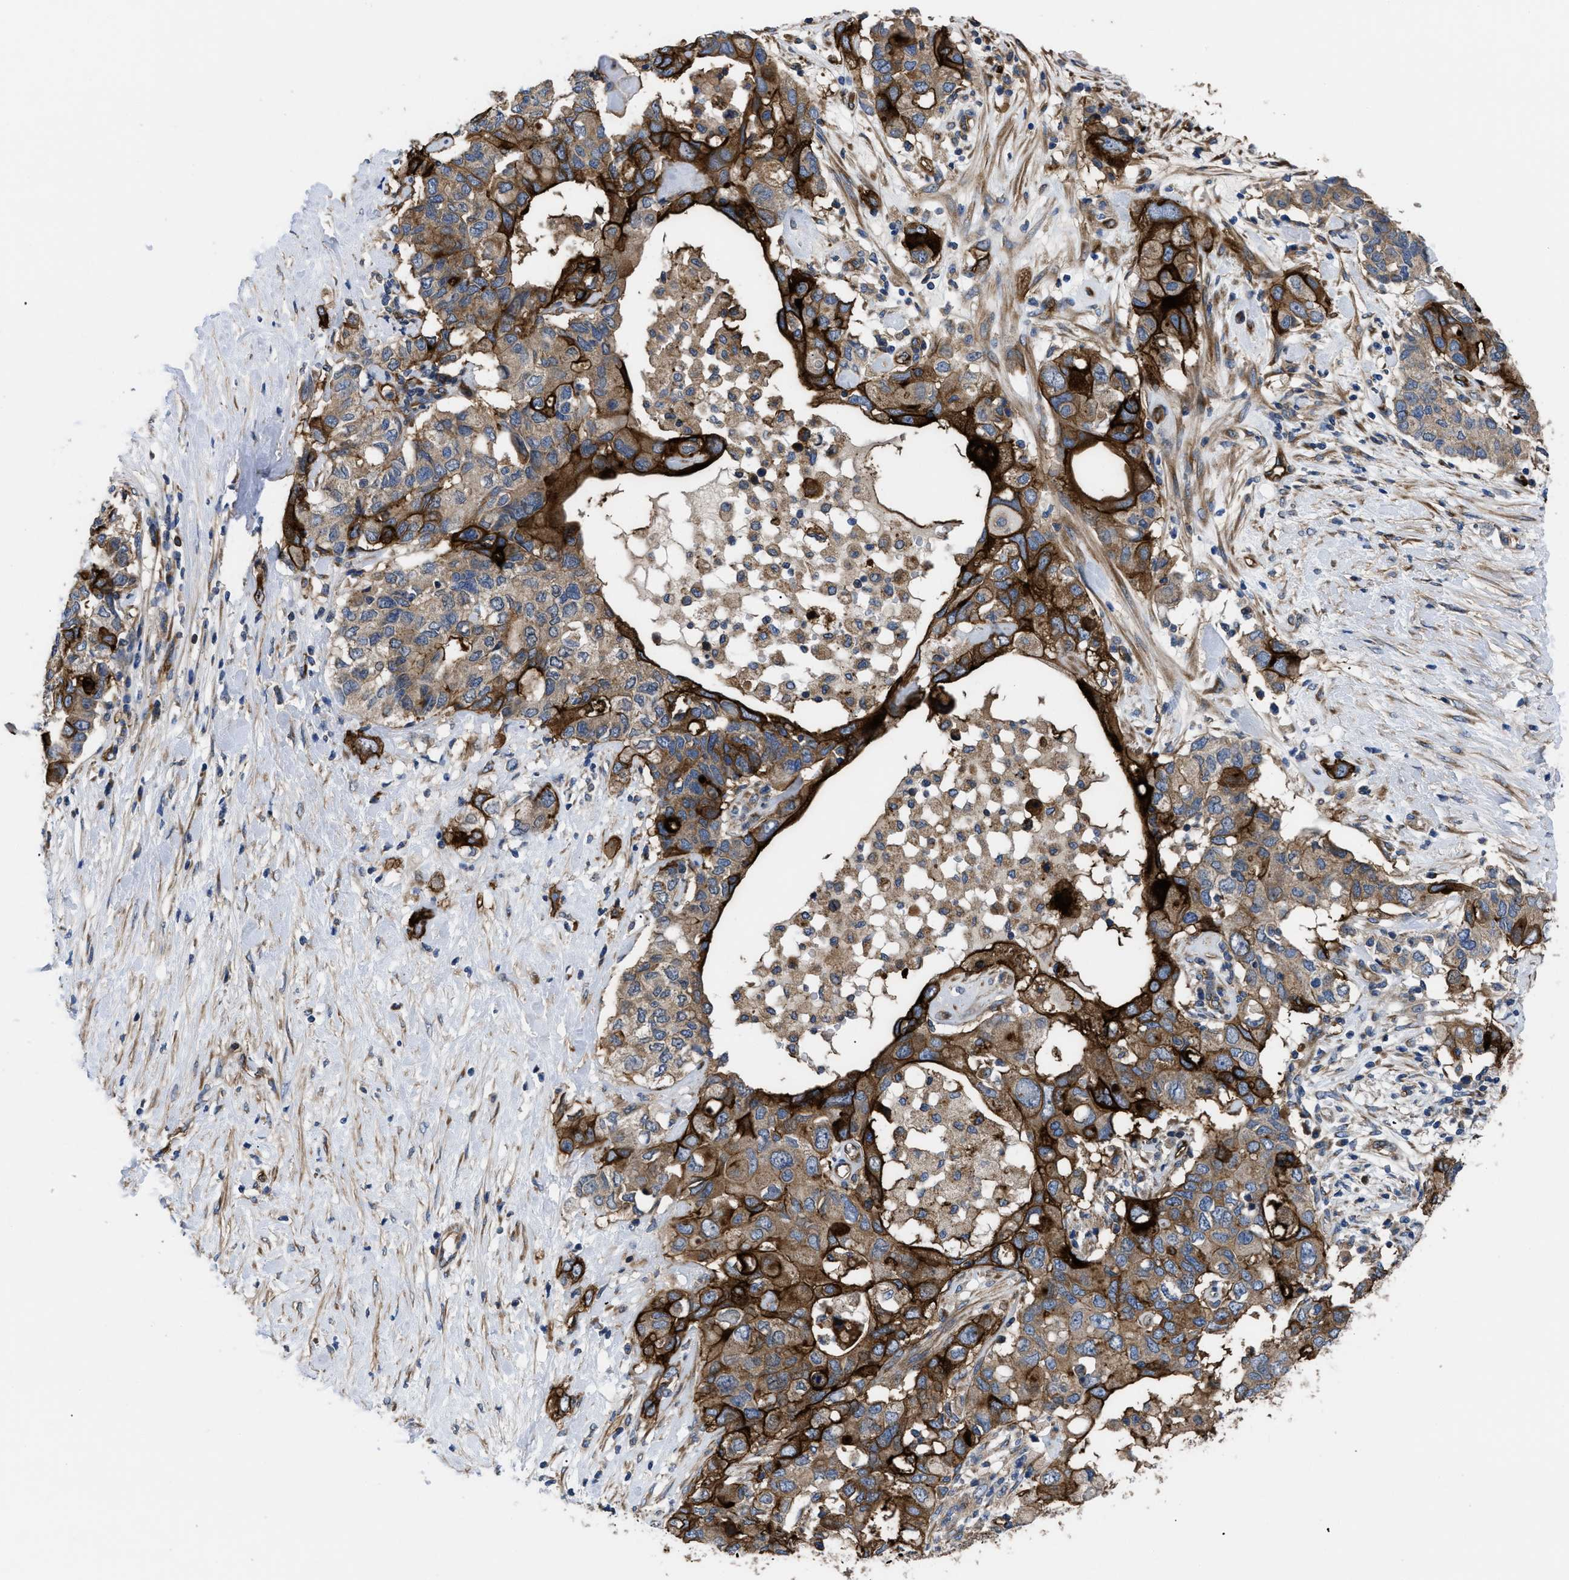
{"staining": {"intensity": "strong", "quantity": ">75%", "location": "cytoplasmic/membranous"}, "tissue": "pancreatic cancer", "cell_type": "Tumor cells", "image_type": "cancer", "snomed": [{"axis": "morphology", "description": "Adenocarcinoma, NOS"}, {"axis": "topography", "description": "Pancreas"}], "caption": "The image shows a brown stain indicating the presence of a protein in the cytoplasmic/membranous of tumor cells in pancreatic cancer (adenocarcinoma). (DAB IHC, brown staining for protein, blue staining for nuclei).", "gene": "NT5E", "patient": {"sex": "female", "age": 56}}